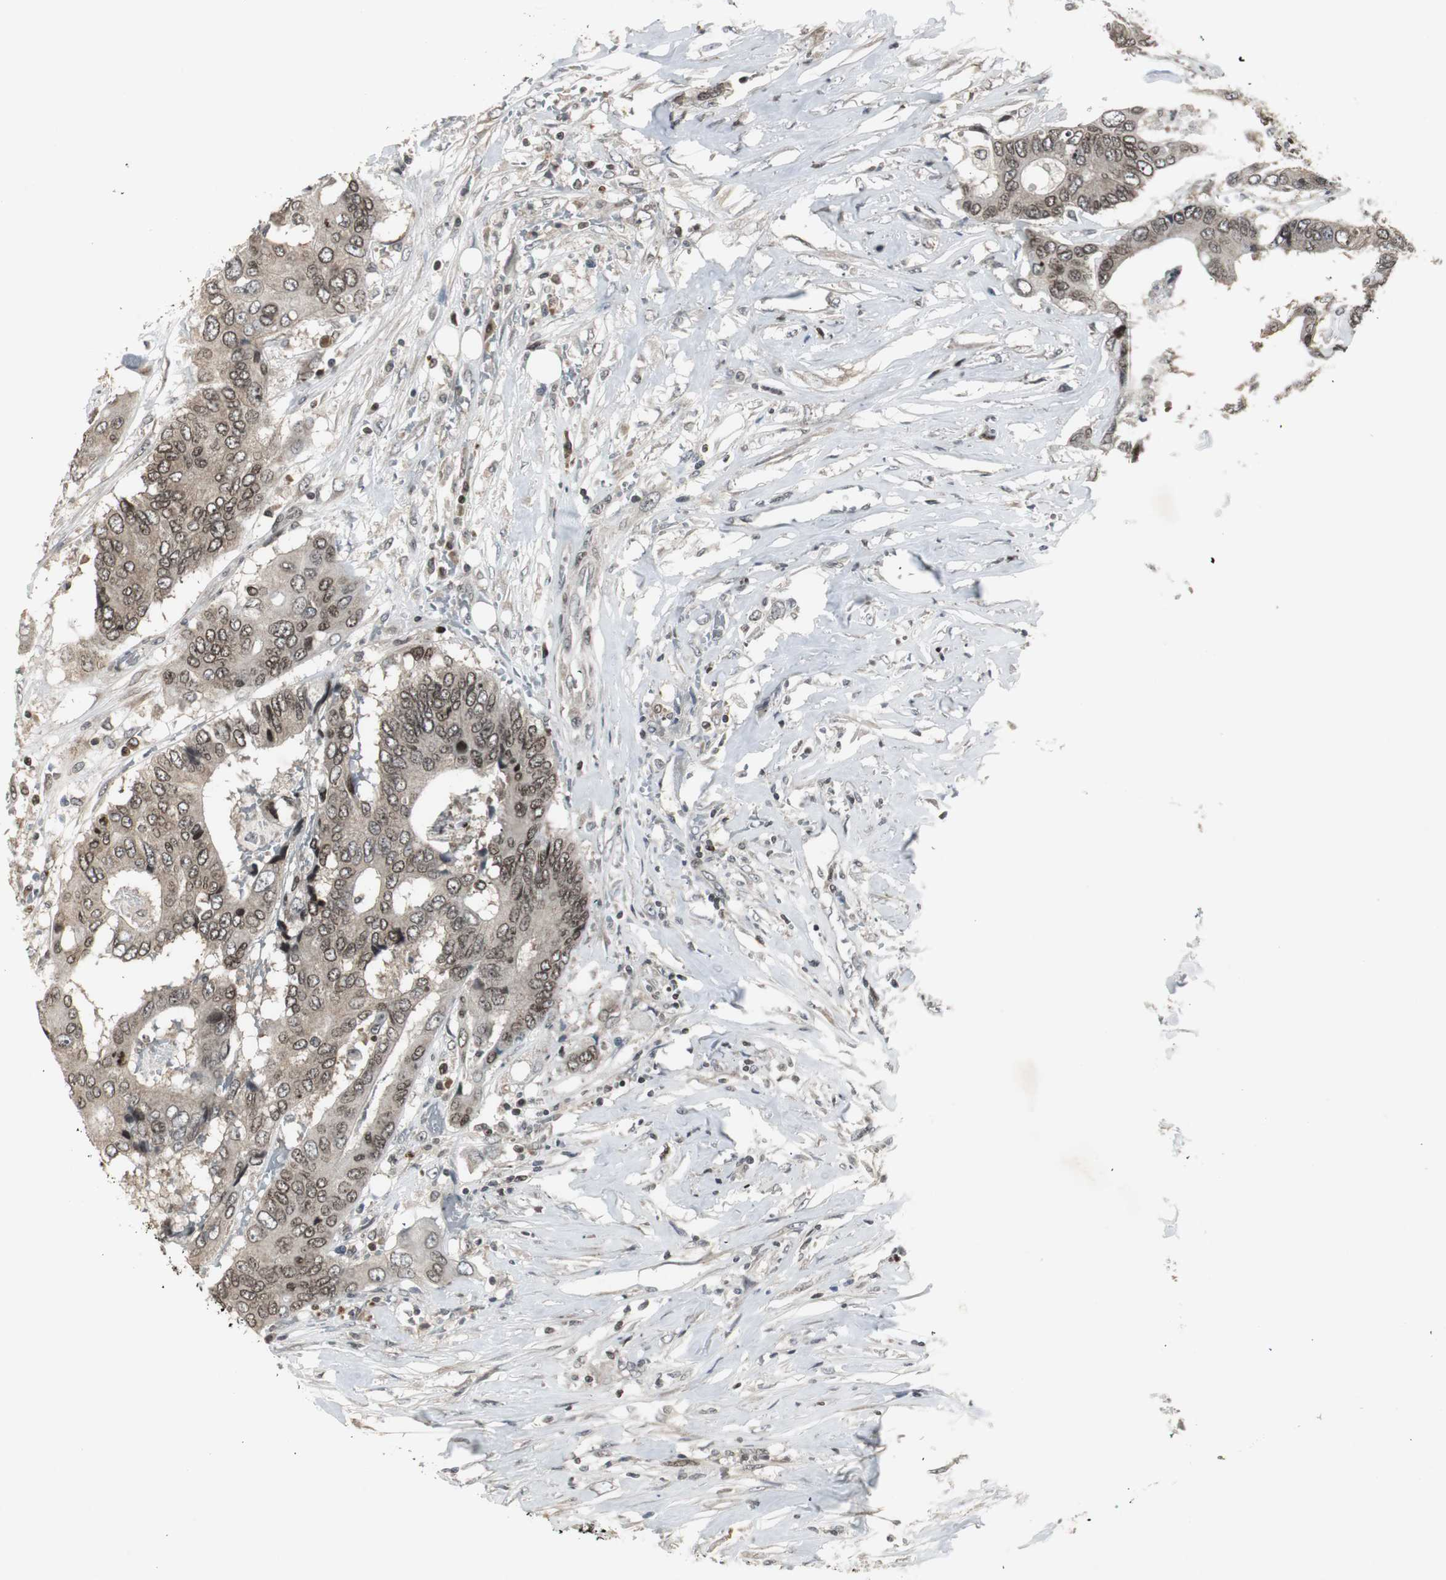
{"staining": {"intensity": "weak", "quantity": "25%-75%", "location": "cytoplasmic/membranous,nuclear"}, "tissue": "colorectal cancer", "cell_type": "Tumor cells", "image_type": "cancer", "snomed": [{"axis": "morphology", "description": "Adenocarcinoma, NOS"}, {"axis": "topography", "description": "Rectum"}], "caption": "IHC image of neoplastic tissue: human colorectal adenocarcinoma stained using immunohistochemistry demonstrates low levels of weak protein expression localized specifically in the cytoplasmic/membranous and nuclear of tumor cells, appearing as a cytoplasmic/membranous and nuclear brown color.", "gene": "MPG", "patient": {"sex": "male", "age": 55}}